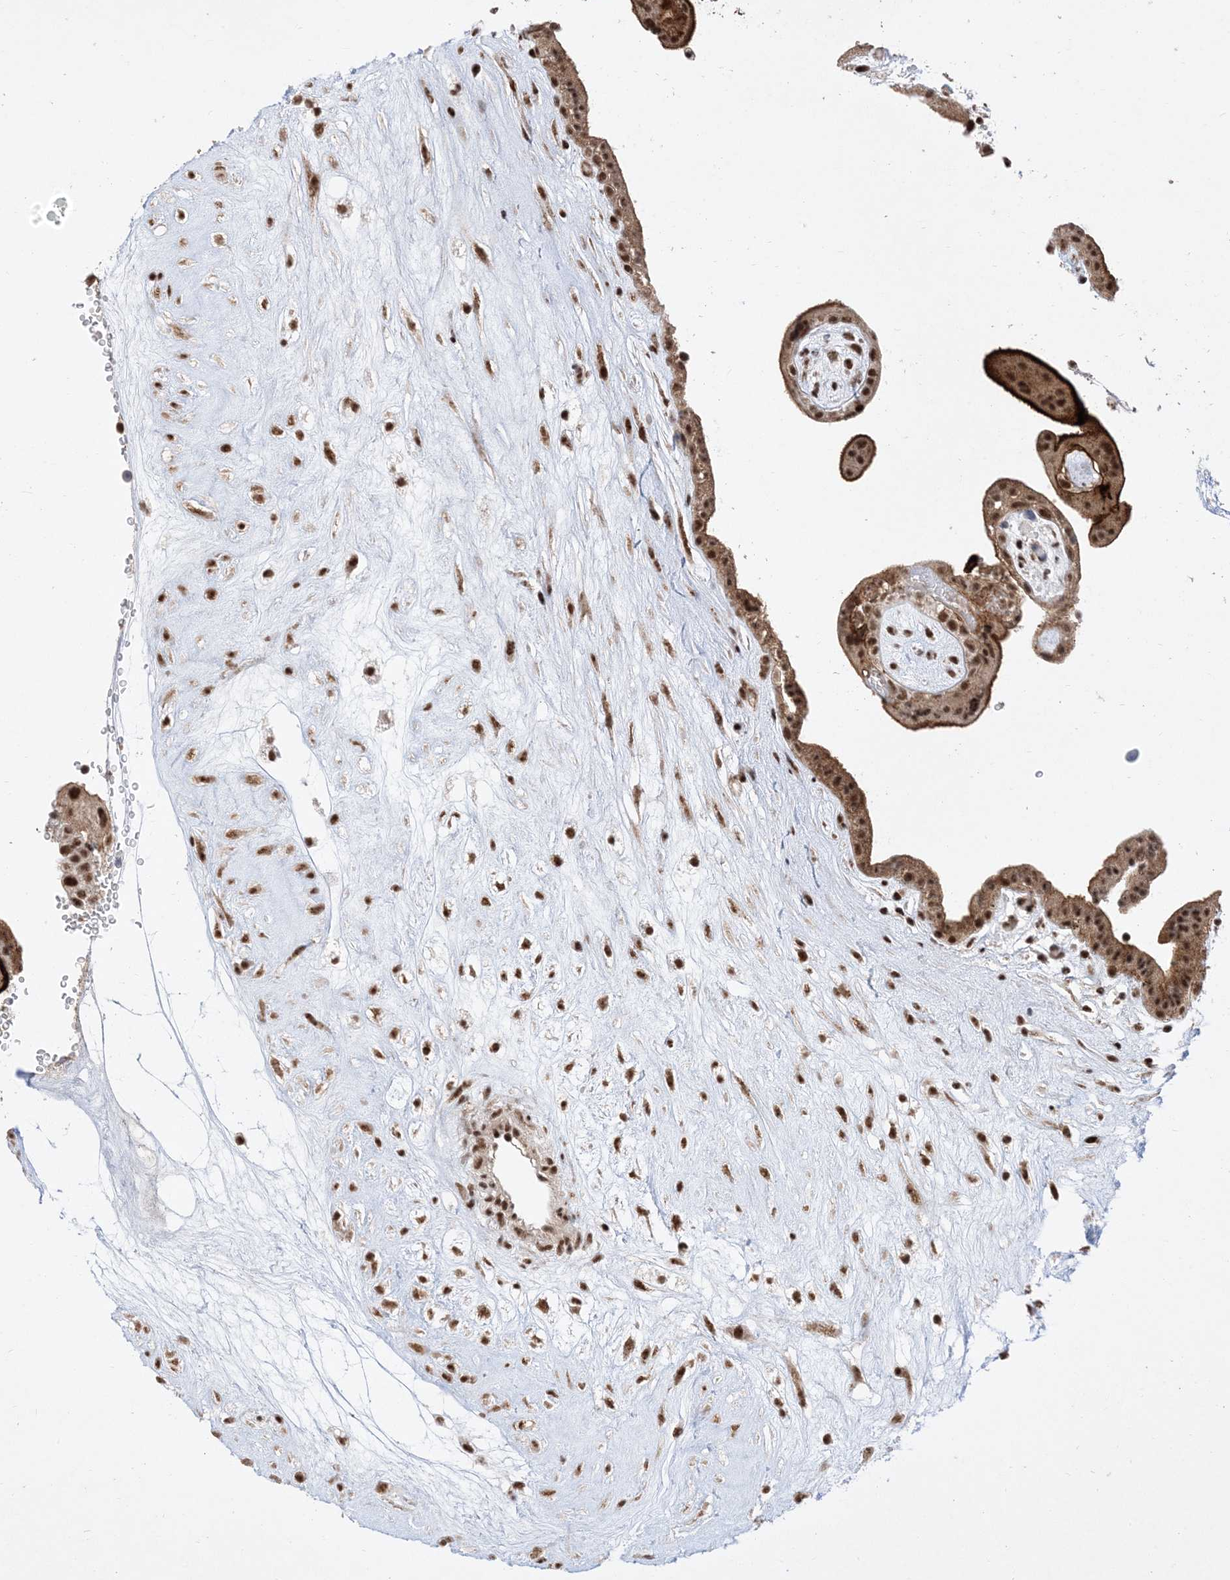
{"staining": {"intensity": "moderate", "quantity": ">75%", "location": "cytoplasmic/membranous,nuclear"}, "tissue": "placenta", "cell_type": "Decidual cells", "image_type": "normal", "snomed": [{"axis": "morphology", "description": "Normal tissue, NOS"}, {"axis": "topography", "description": "Placenta"}], "caption": "Human placenta stained with a brown dye exhibits moderate cytoplasmic/membranous,nuclear positive staining in approximately >75% of decidual cells.", "gene": "SF3A3", "patient": {"sex": "female", "age": 18}}